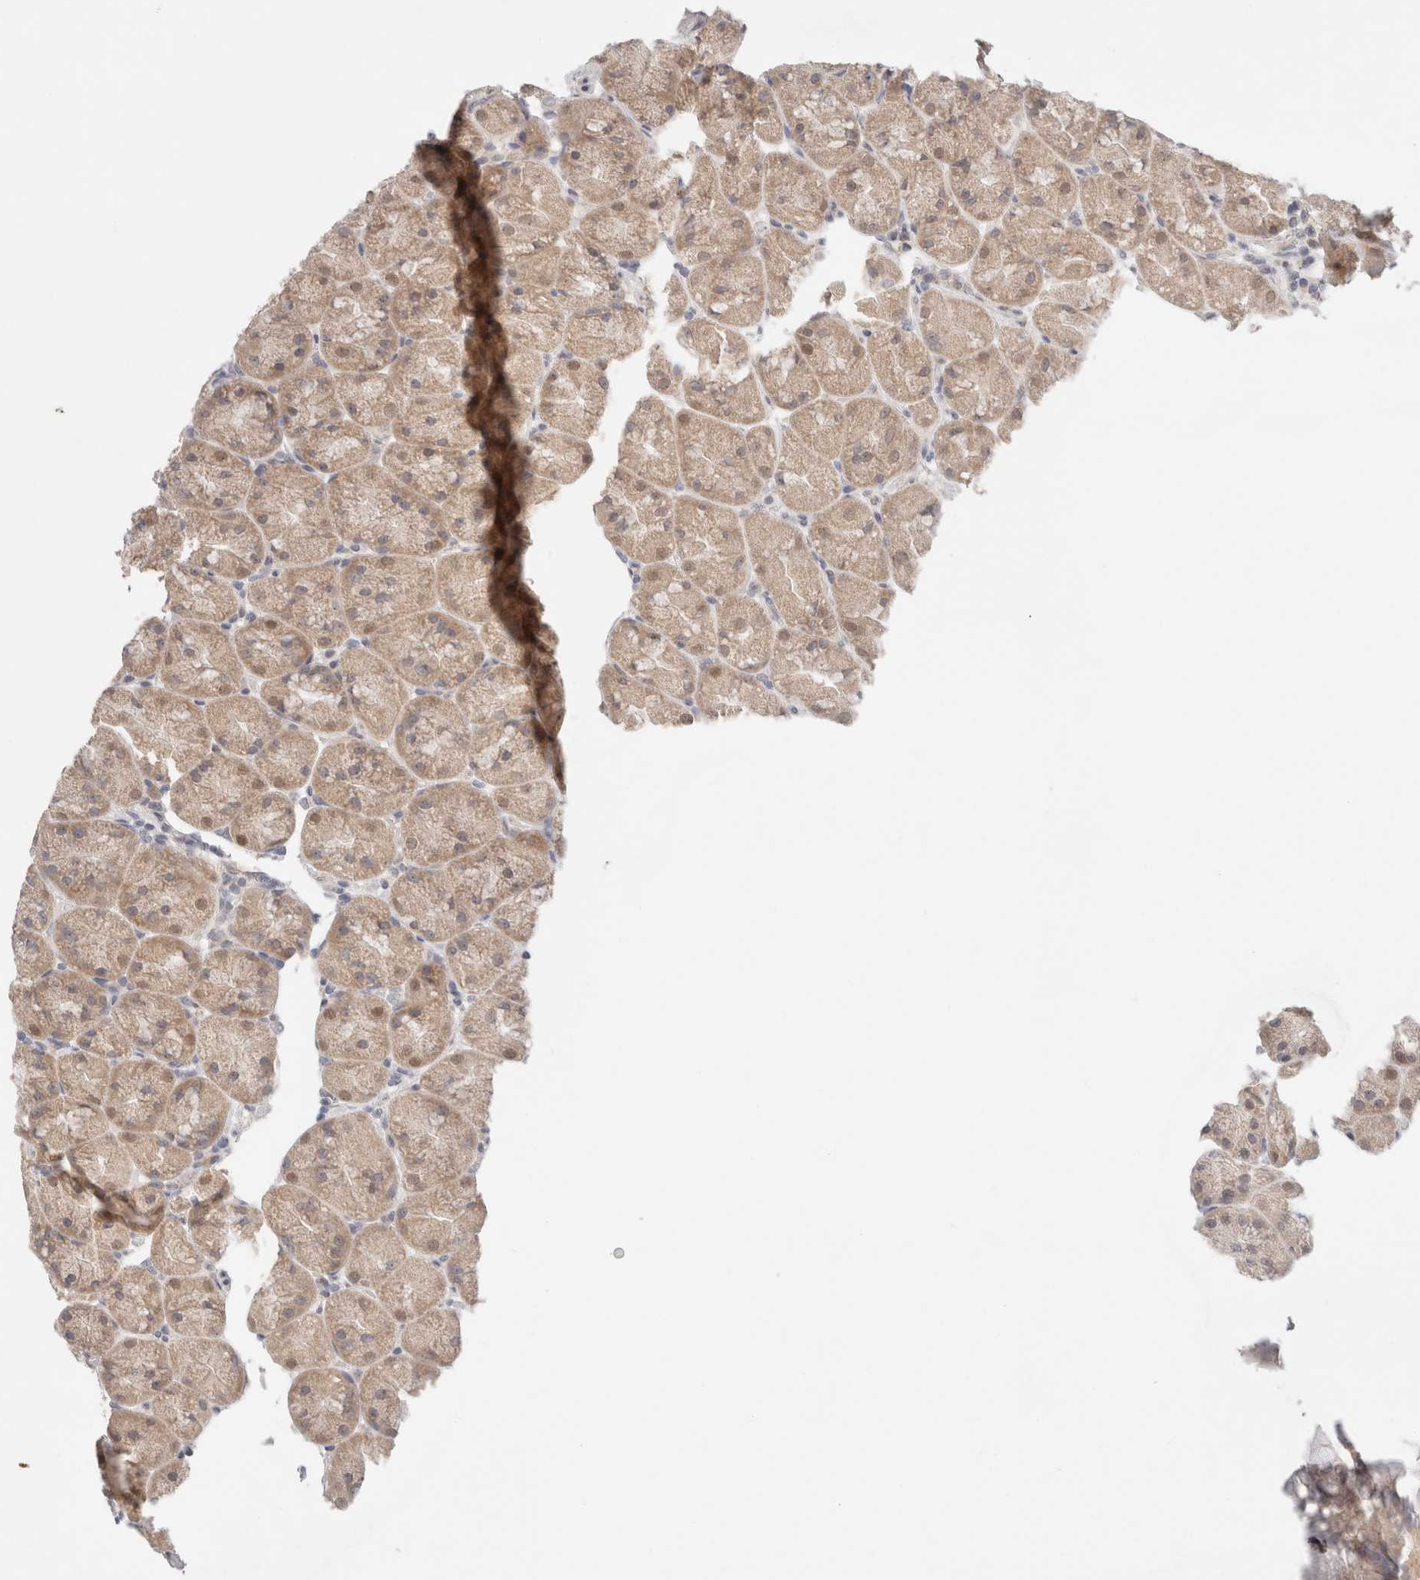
{"staining": {"intensity": "weak", "quantity": ">75%", "location": "cytoplasmic/membranous"}, "tissue": "stomach", "cell_type": "Glandular cells", "image_type": "normal", "snomed": [{"axis": "morphology", "description": "Normal tissue, NOS"}, {"axis": "topography", "description": "Stomach, upper"}, {"axis": "topography", "description": "Stomach"}], "caption": "Immunohistochemical staining of benign stomach reveals low levels of weak cytoplasmic/membranous staining in about >75% of glandular cells.", "gene": "ERI3", "patient": {"sex": "male", "age": 48}}